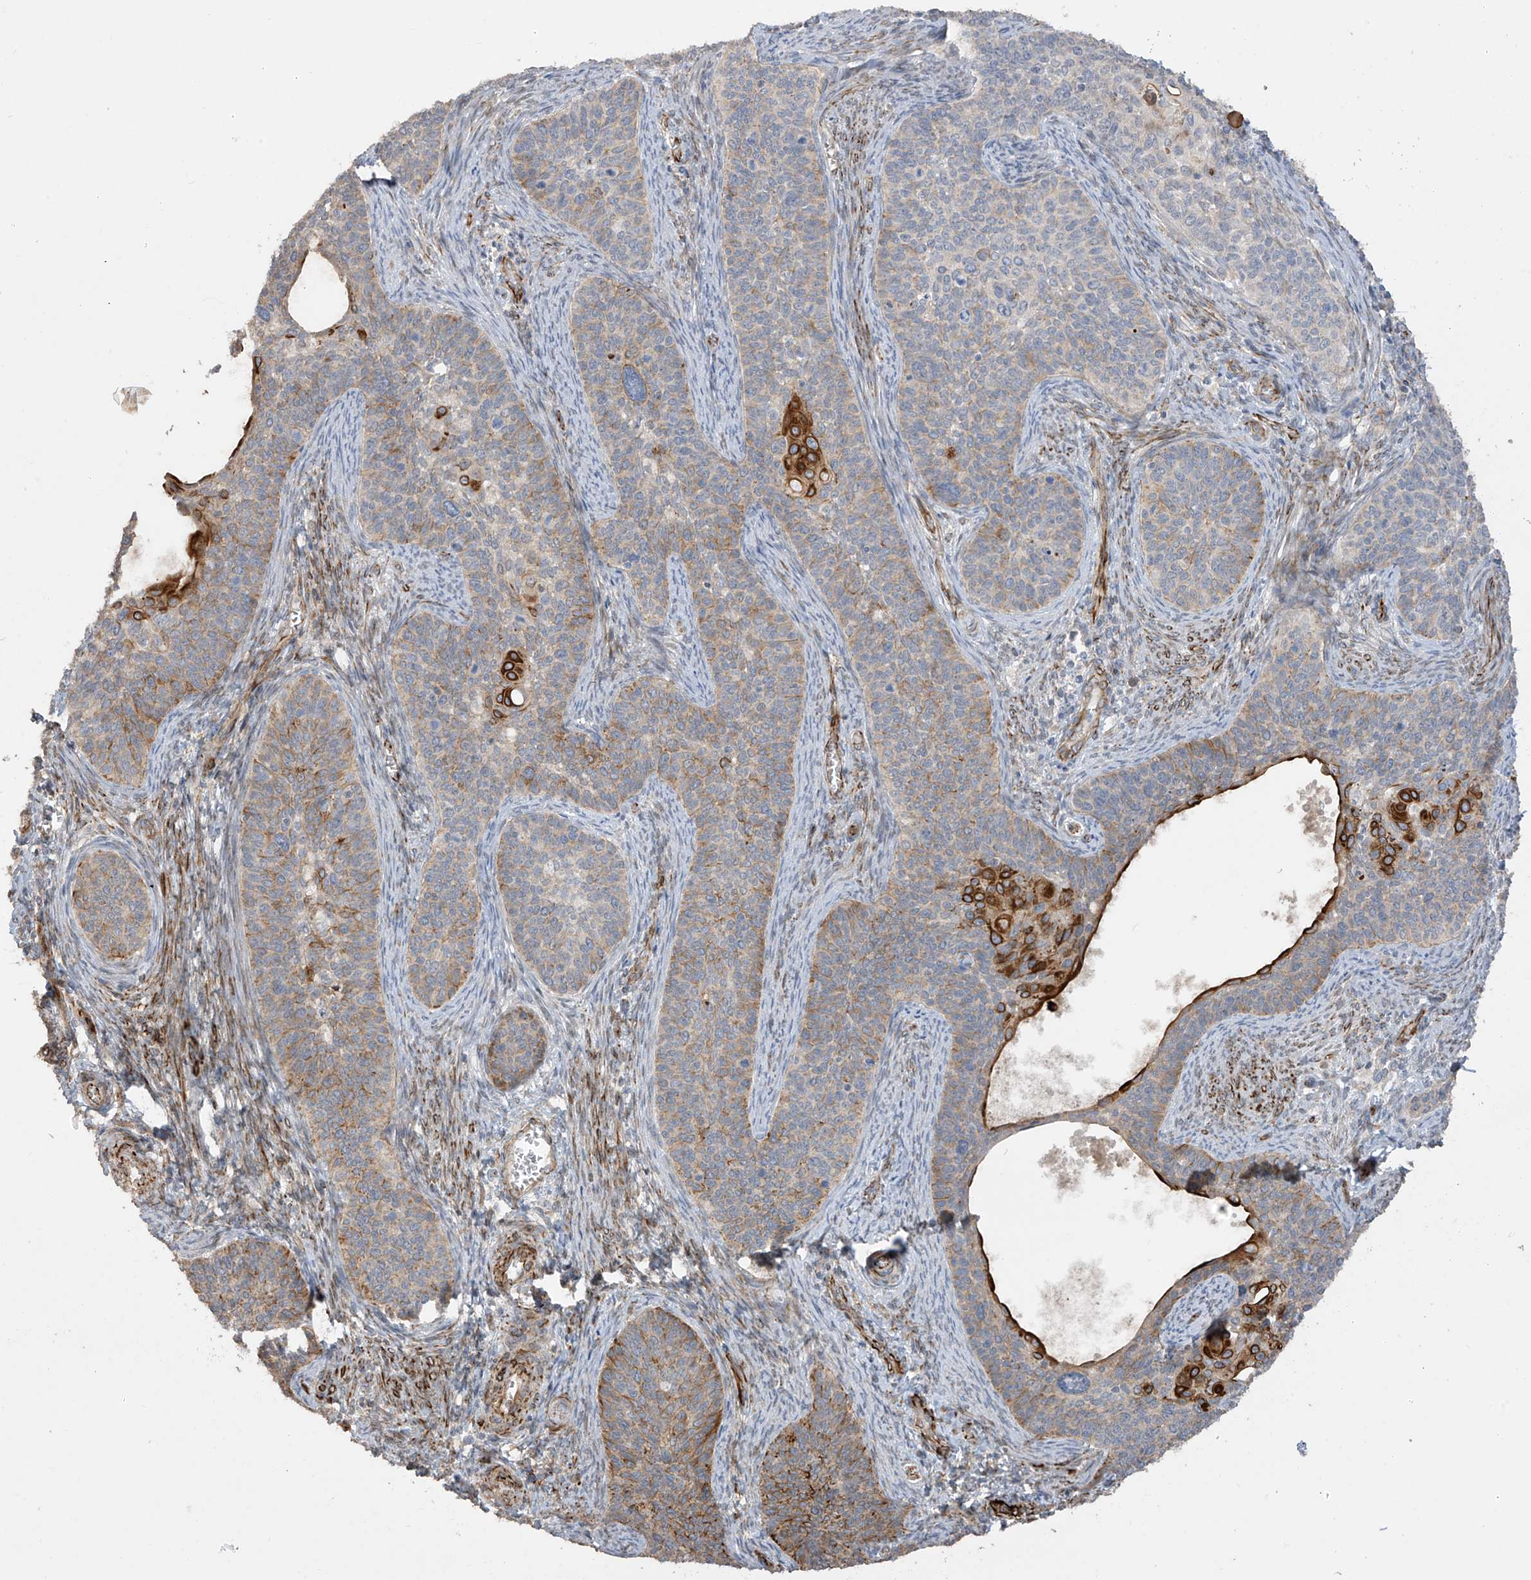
{"staining": {"intensity": "strong", "quantity": "<25%", "location": "cytoplasmic/membranous"}, "tissue": "cervical cancer", "cell_type": "Tumor cells", "image_type": "cancer", "snomed": [{"axis": "morphology", "description": "Squamous cell carcinoma, NOS"}, {"axis": "topography", "description": "Cervix"}], "caption": "Cervical cancer was stained to show a protein in brown. There is medium levels of strong cytoplasmic/membranous expression in approximately <25% of tumor cells.", "gene": "DCDC2", "patient": {"sex": "female", "age": 33}}